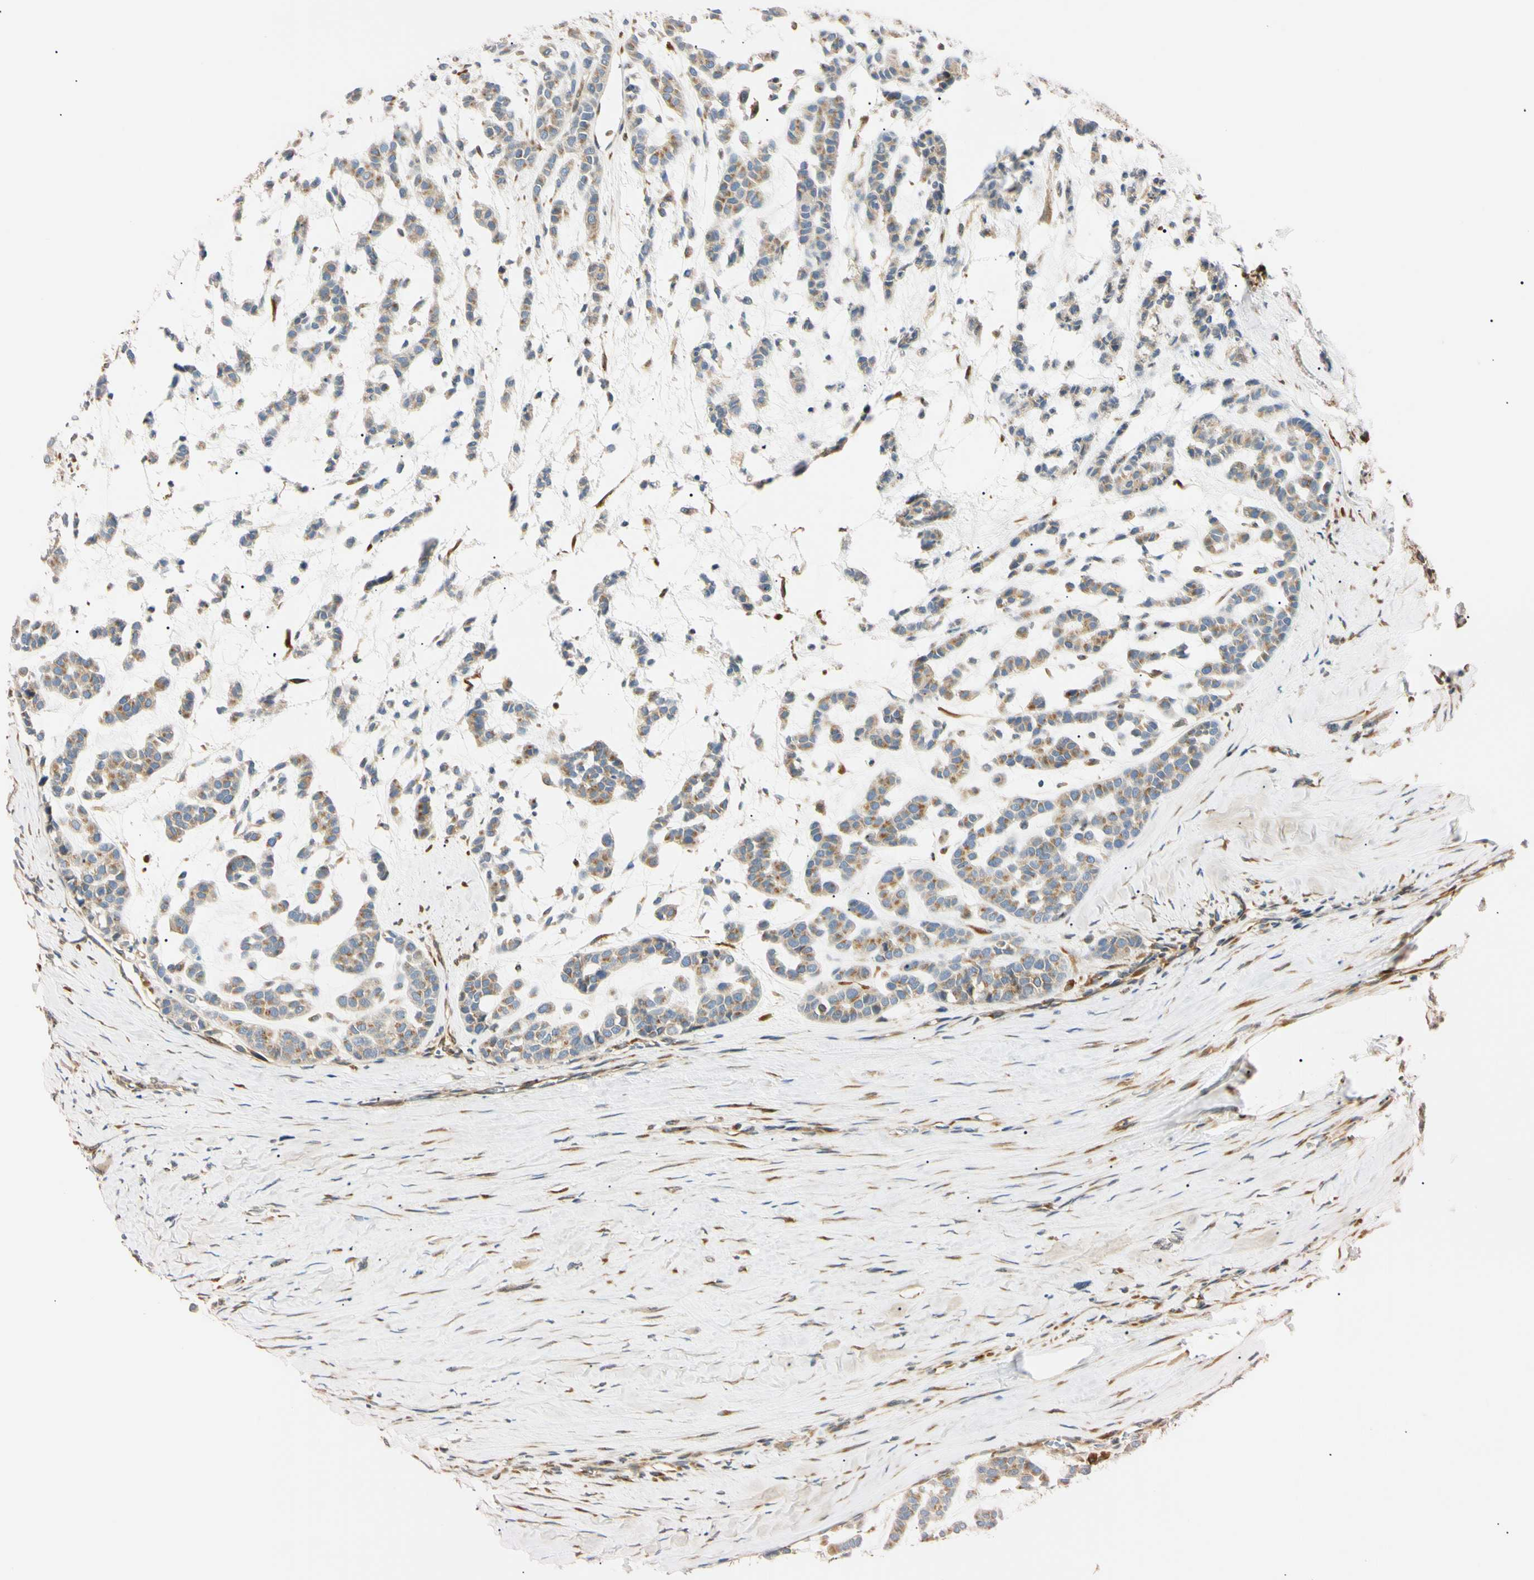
{"staining": {"intensity": "weak", "quantity": "25%-75%", "location": "cytoplasmic/membranous"}, "tissue": "head and neck cancer", "cell_type": "Tumor cells", "image_type": "cancer", "snomed": [{"axis": "morphology", "description": "Adenocarcinoma, NOS"}, {"axis": "morphology", "description": "Adenoma, NOS"}, {"axis": "topography", "description": "Head-Neck"}], "caption": "A brown stain labels weak cytoplasmic/membranous expression of a protein in head and neck cancer (adenocarcinoma) tumor cells.", "gene": "IER3IP1", "patient": {"sex": "female", "age": 55}}